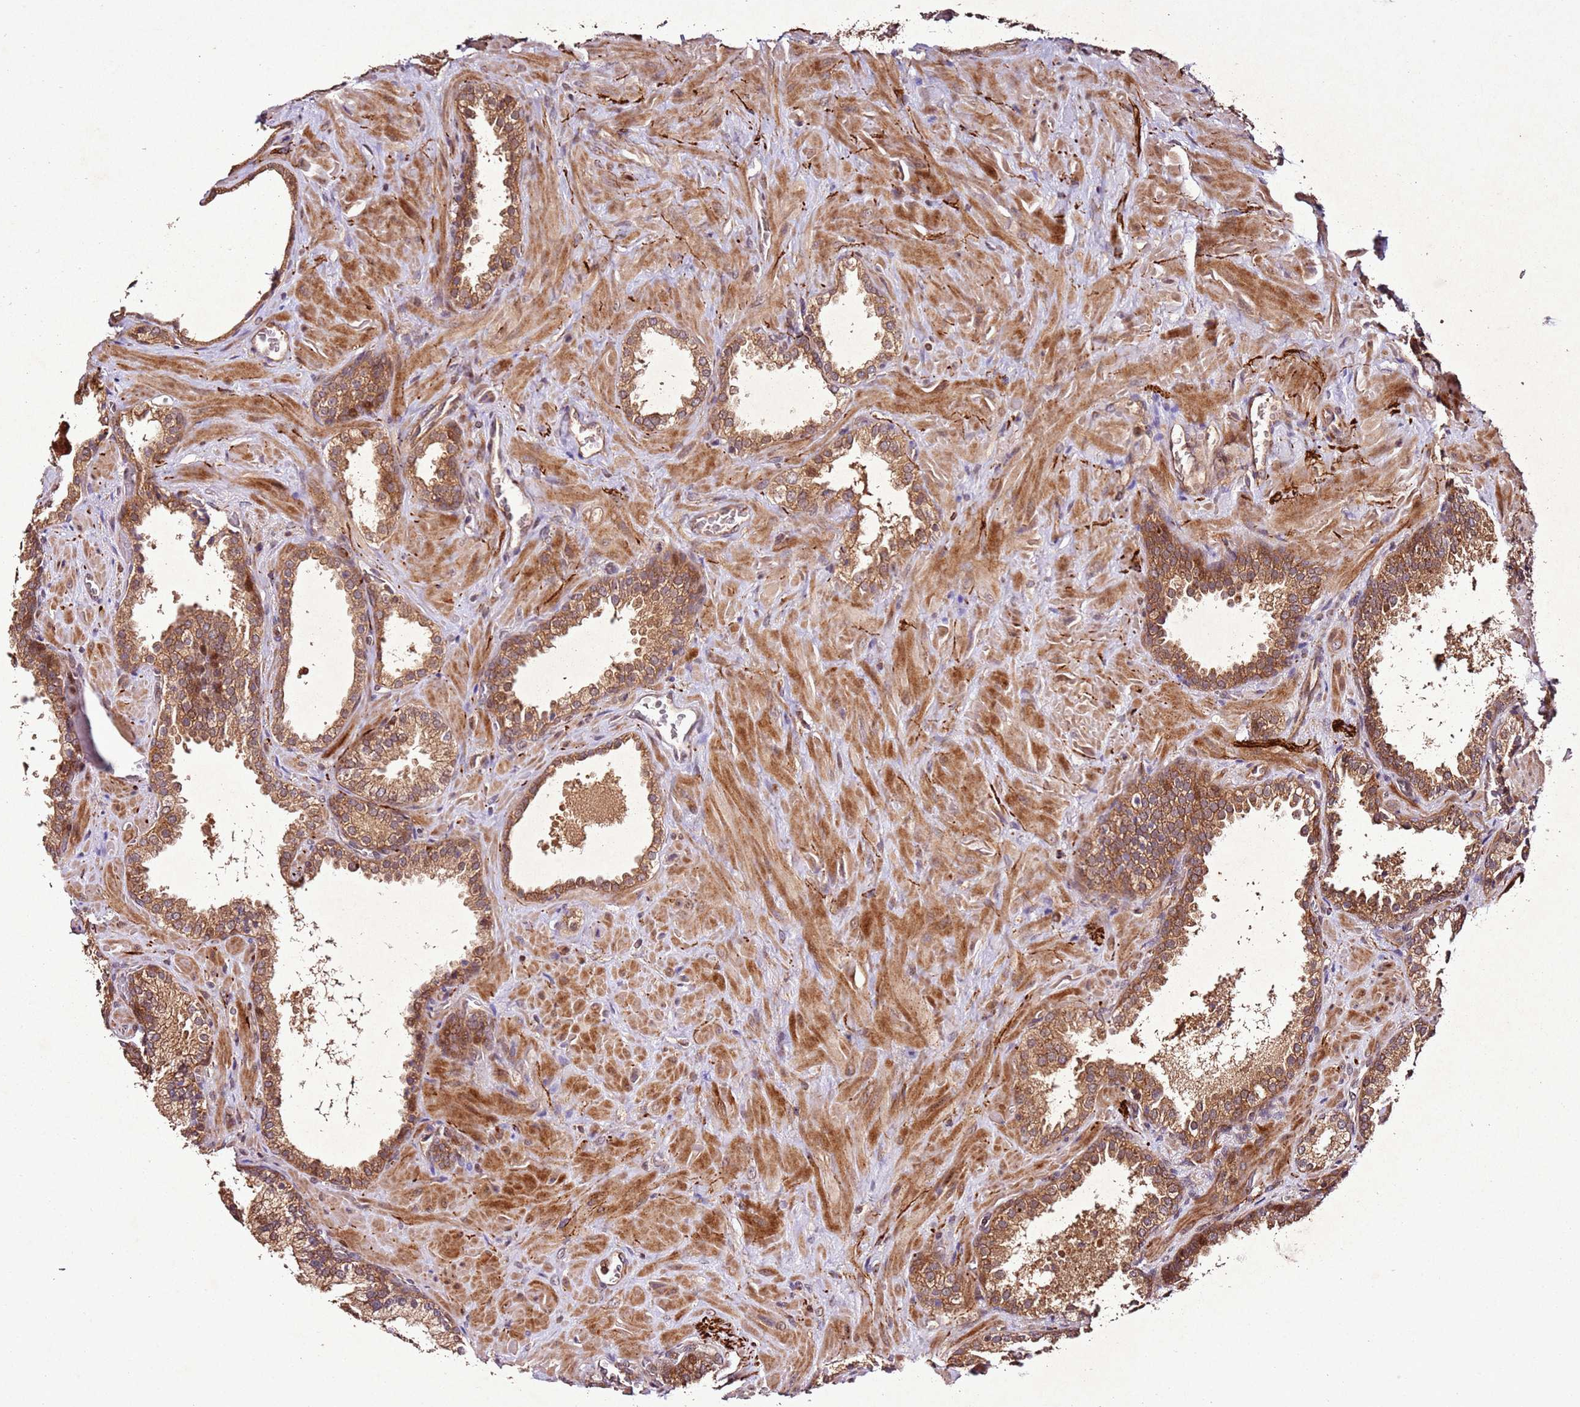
{"staining": {"intensity": "moderate", "quantity": ">75%", "location": "cytoplasmic/membranous"}, "tissue": "prostate cancer", "cell_type": "Tumor cells", "image_type": "cancer", "snomed": [{"axis": "morphology", "description": "Adenocarcinoma, High grade"}, {"axis": "topography", "description": "Prostate"}], "caption": "High-power microscopy captured an IHC photomicrograph of prostate cancer (adenocarcinoma (high-grade)), revealing moderate cytoplasmic/membranous positivity in about >75% of tumor cells.", "gene": "PTMA", "patient": {"sex": "male", "age": 64}}